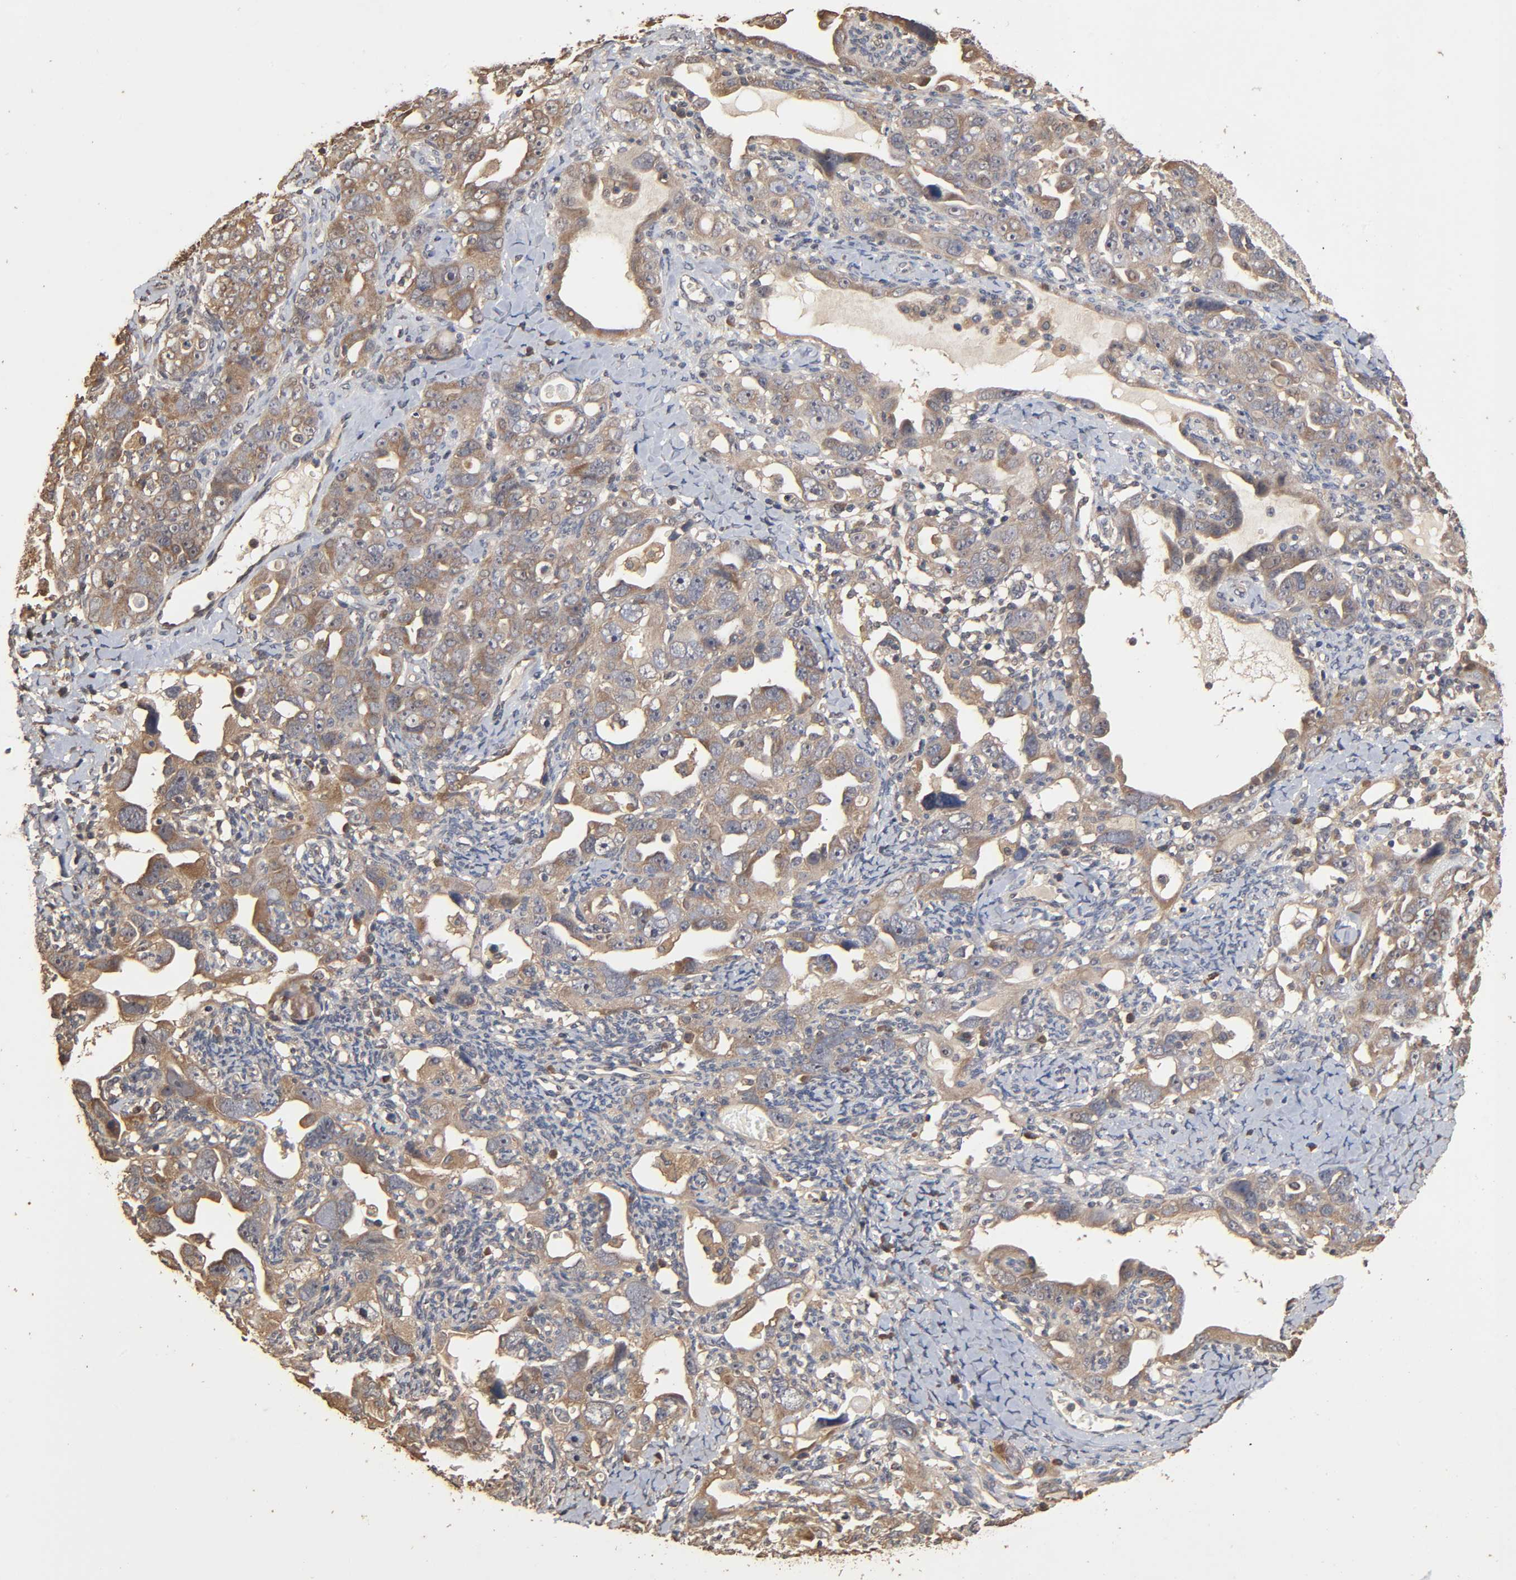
{"staining": {"intensity": "moderate", "quantity": ">75%", "location": "cytoplasmic/membranous"}, "tissue": "ovarian cancer", "cell_type": "Tumor cells", "image_type": "cancer", "snomed": [{"axis": "morphology", "description": "Cystadenocarcinoma, serous, NOS"}, {"axis": "topography", "description": "Ovary"}], "caption": "Immunohistochemistry staining of serous cystadenocarcinoma (ovarian), which reveals medium levels of moderate cytoplasmic/membranous staining in approximately >75% of tumor cells indicating moderate cytoplasmic/membranous protein expression. The staining was performed using DAB (3,3'-diaminobenzidine) (brown) for protein detection and nuclei were counterstained in hematoxylin (blue).", "gene": "ARHGEF7", "patient": {"sex": "female", "age": 66}}